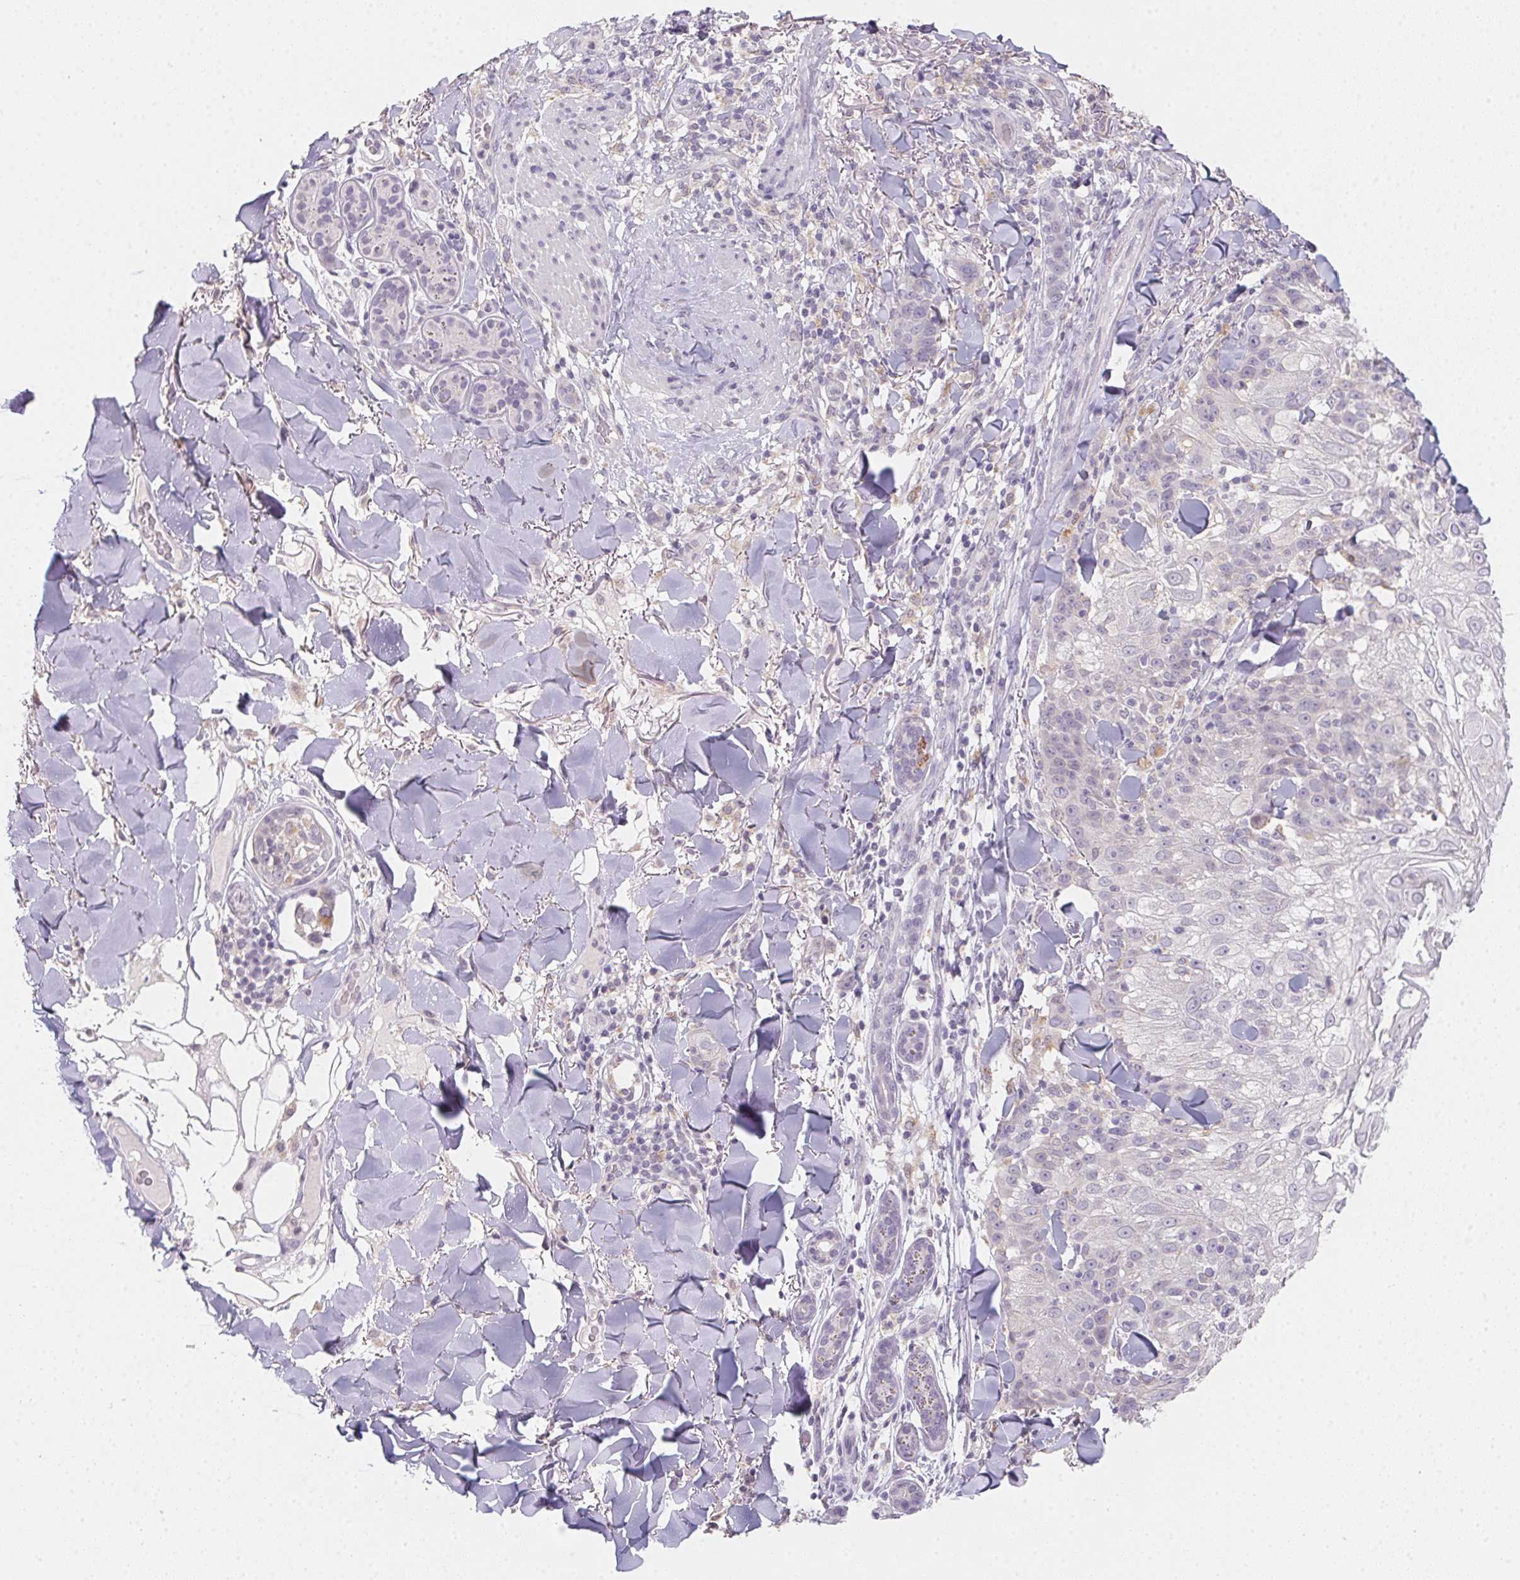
{"staining": {"intensity": "negative", "quantity": "none", "location": "none"}, "tissue": "skin cancer", "cell_type": "Tumor cells", "image_type": "cancer", "snomed": [{"axis": "morphology", "description": "Normal tissue, NOS"}, {"axis": "morphology", "description": "Squamous cell carcinoma, NOS"}, {"axis": "topography", "description": "Skin"}], "caption": "High power microscopy photomicrograph of an IHC micrograph of skin cancer, revealing no significant positivity in tumor cells.", "gene": "SLC6A18", "patient": {"sex": "female", "age": 83}}